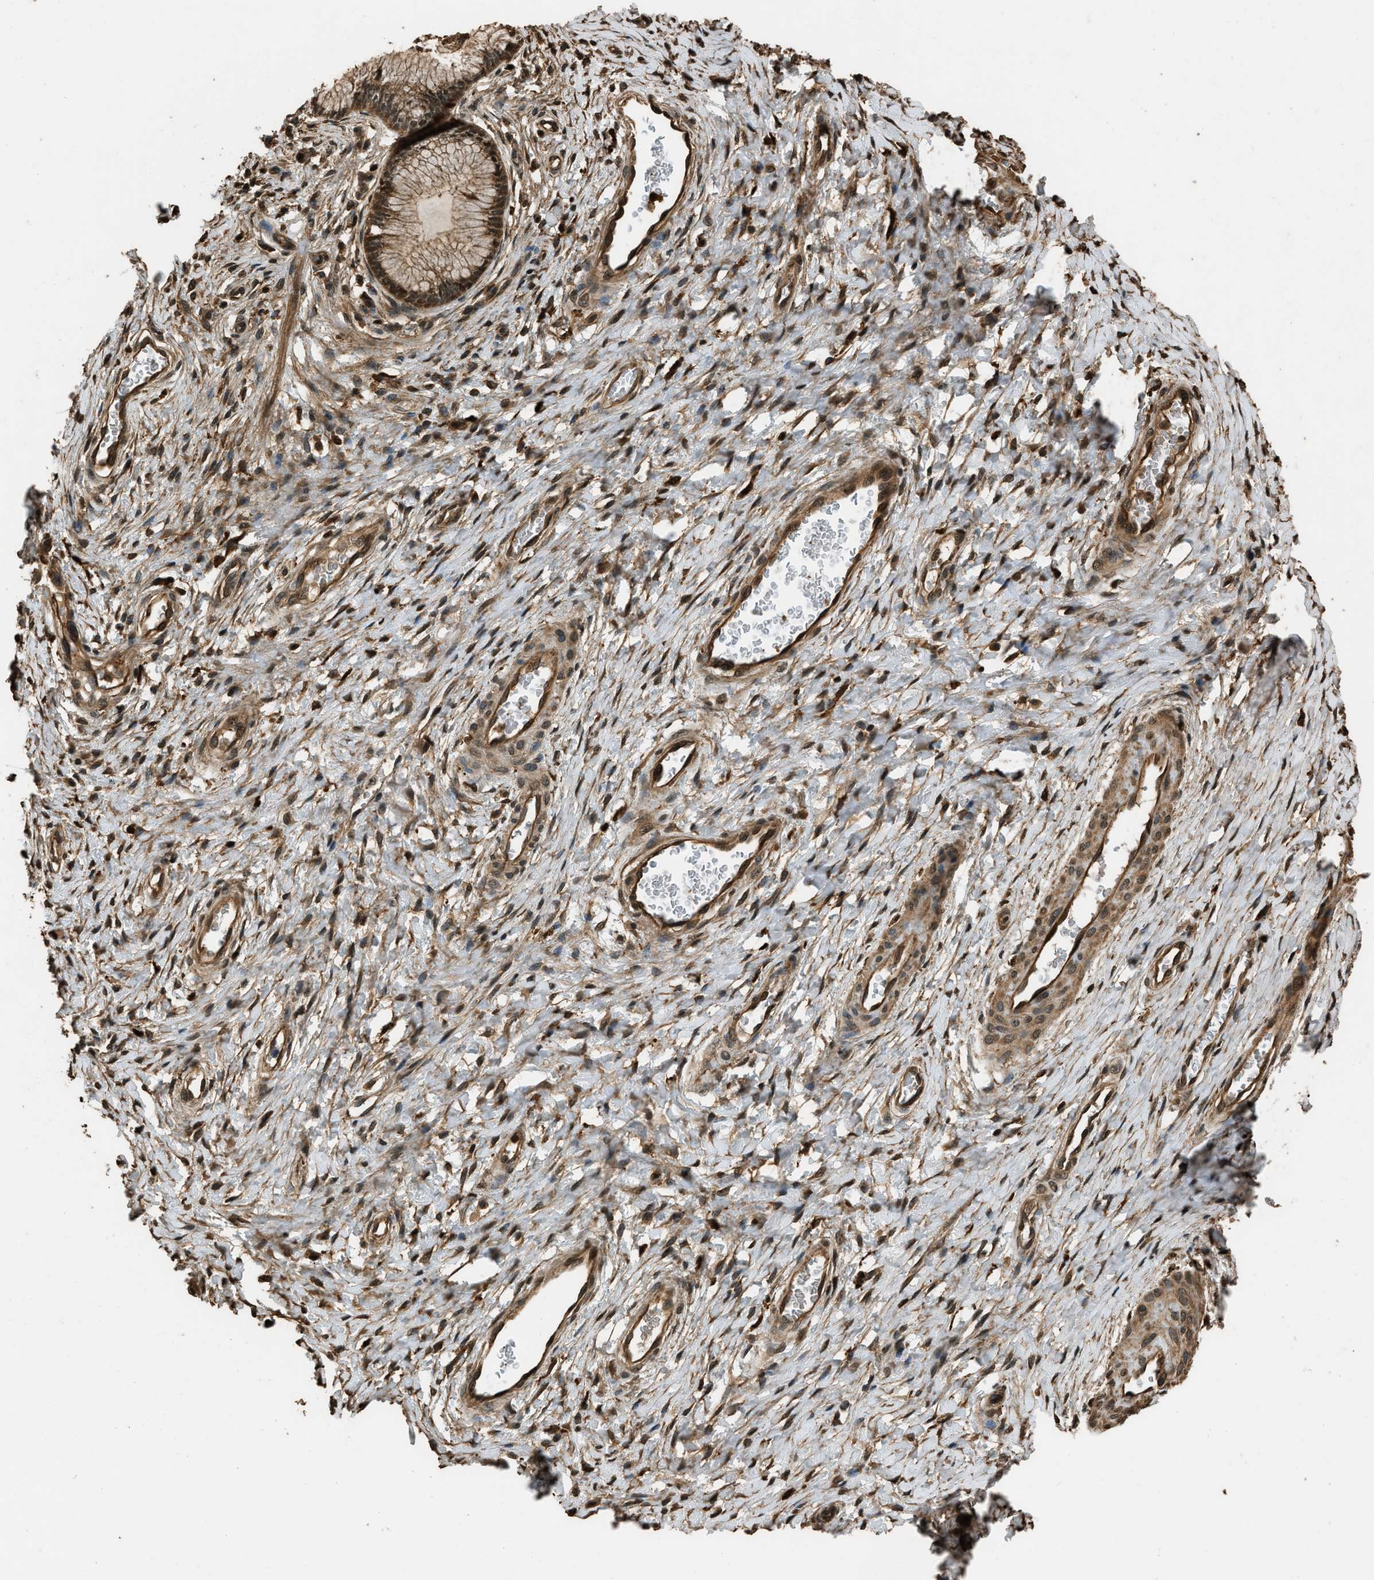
{"staining": {"intensity": "moderate", "quantity": ">75%", "location": "cytoplasmic/membranous"}, "tissue": "cervix", "cell_type": "Glandular cells", "image_type": "normal", "snomed": [{"axis": "morphology", "description": "Normal tissue, NOS"}, {"axis": "topography", "description": "Cervix"}], "caption": "Immunohistochemical staining of unremarkable human cervix displays >75% levels of moderate cytoplasmic/membranous protein expression in about >75% of glandular cells.", "gene": "RAP2A", "patient": {"sex": "female", "age": 55}}